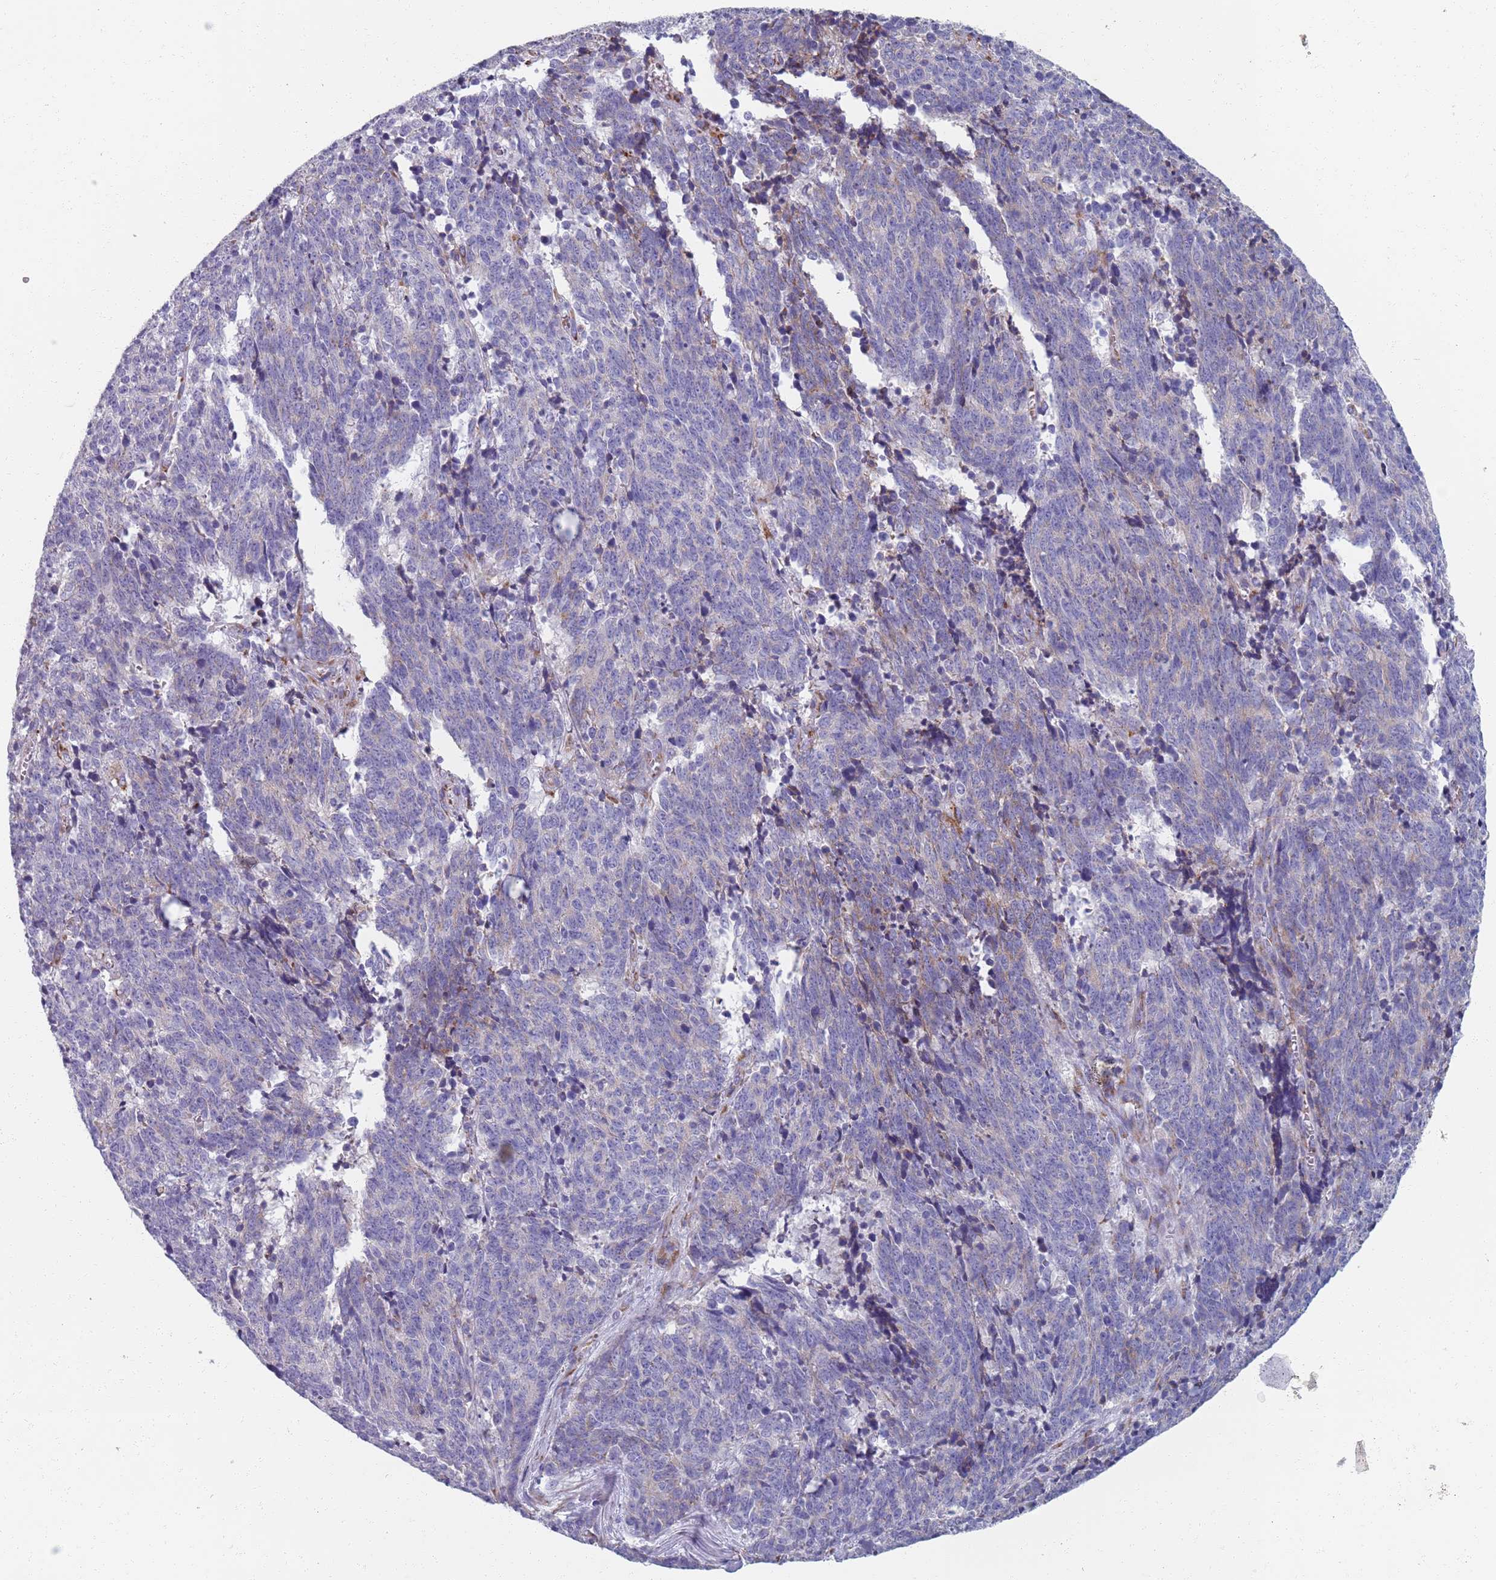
{"staining": {"intensity": "moderate", "quantity": "<25%", "location": "cytoplasmic/membranous"}, "tissue": "cervical cancer", "cell_type": "Tumor cells", "image_type": "cancer", "snomed": [{"axis": "morphology", "description": "Squamous cell carcinoma, NOS"}, {"axis": "topography", "description": "Cervix"}], "caption": "Protein staining displays moderate cytoplasmic/membranous expression in about <25% of tumor cells in cervical squamous cell carcinoma. The staining was performed using DAB, with brown indicating positive protein expression. Nuclei are stained blue with hematoxylin.", "gene": "PLOD1", "patient": {"sex": "female", "age": 29}}